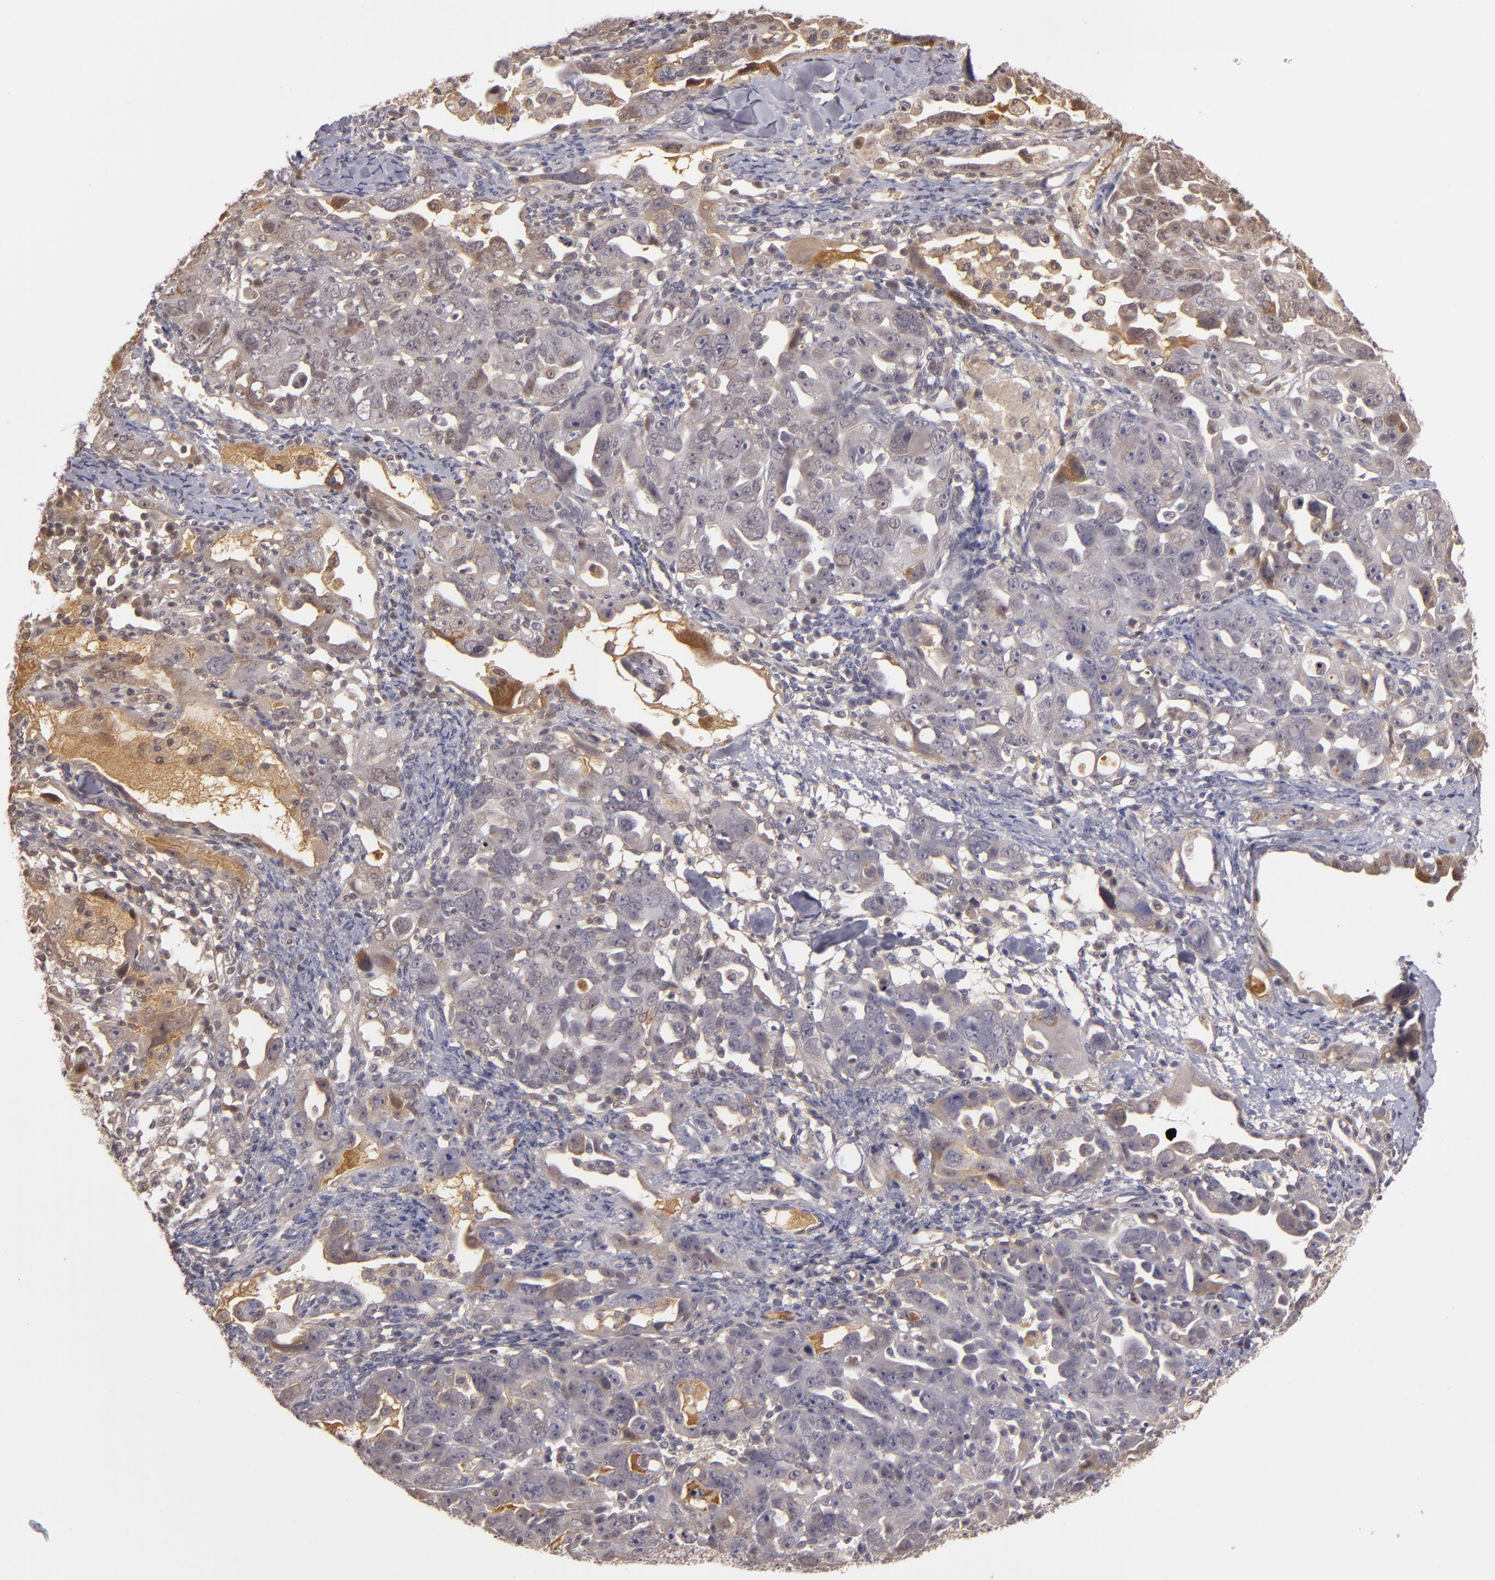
{"staining": {"intensity": "moderate", "quantity": "25%-75%", "location": "cytoplasmic/membranous"}, "tissue": "ovarian cancer", "cell_type": "Tumor cells", "image_type": "cancer", "snomed": [{"axis": "morphology", "description": "Cystadenocarcinoma, serous, NOS"}, {"axis": "topography", "description": "Ovary"}], "caption": "IHC histopathology image of neoplastic tissue: ovarian serous cystadenocarcinoma stained using immunohistochemistry (IHC) demonstrates medium levels of moderate protein expression localized specifically in the cytoplasmic/membranous of tumor cells, appearing as a cytoplasmic/membranous brown color.", "gene": "LRG1", "patient": {"sex": "female", "age": 66}}